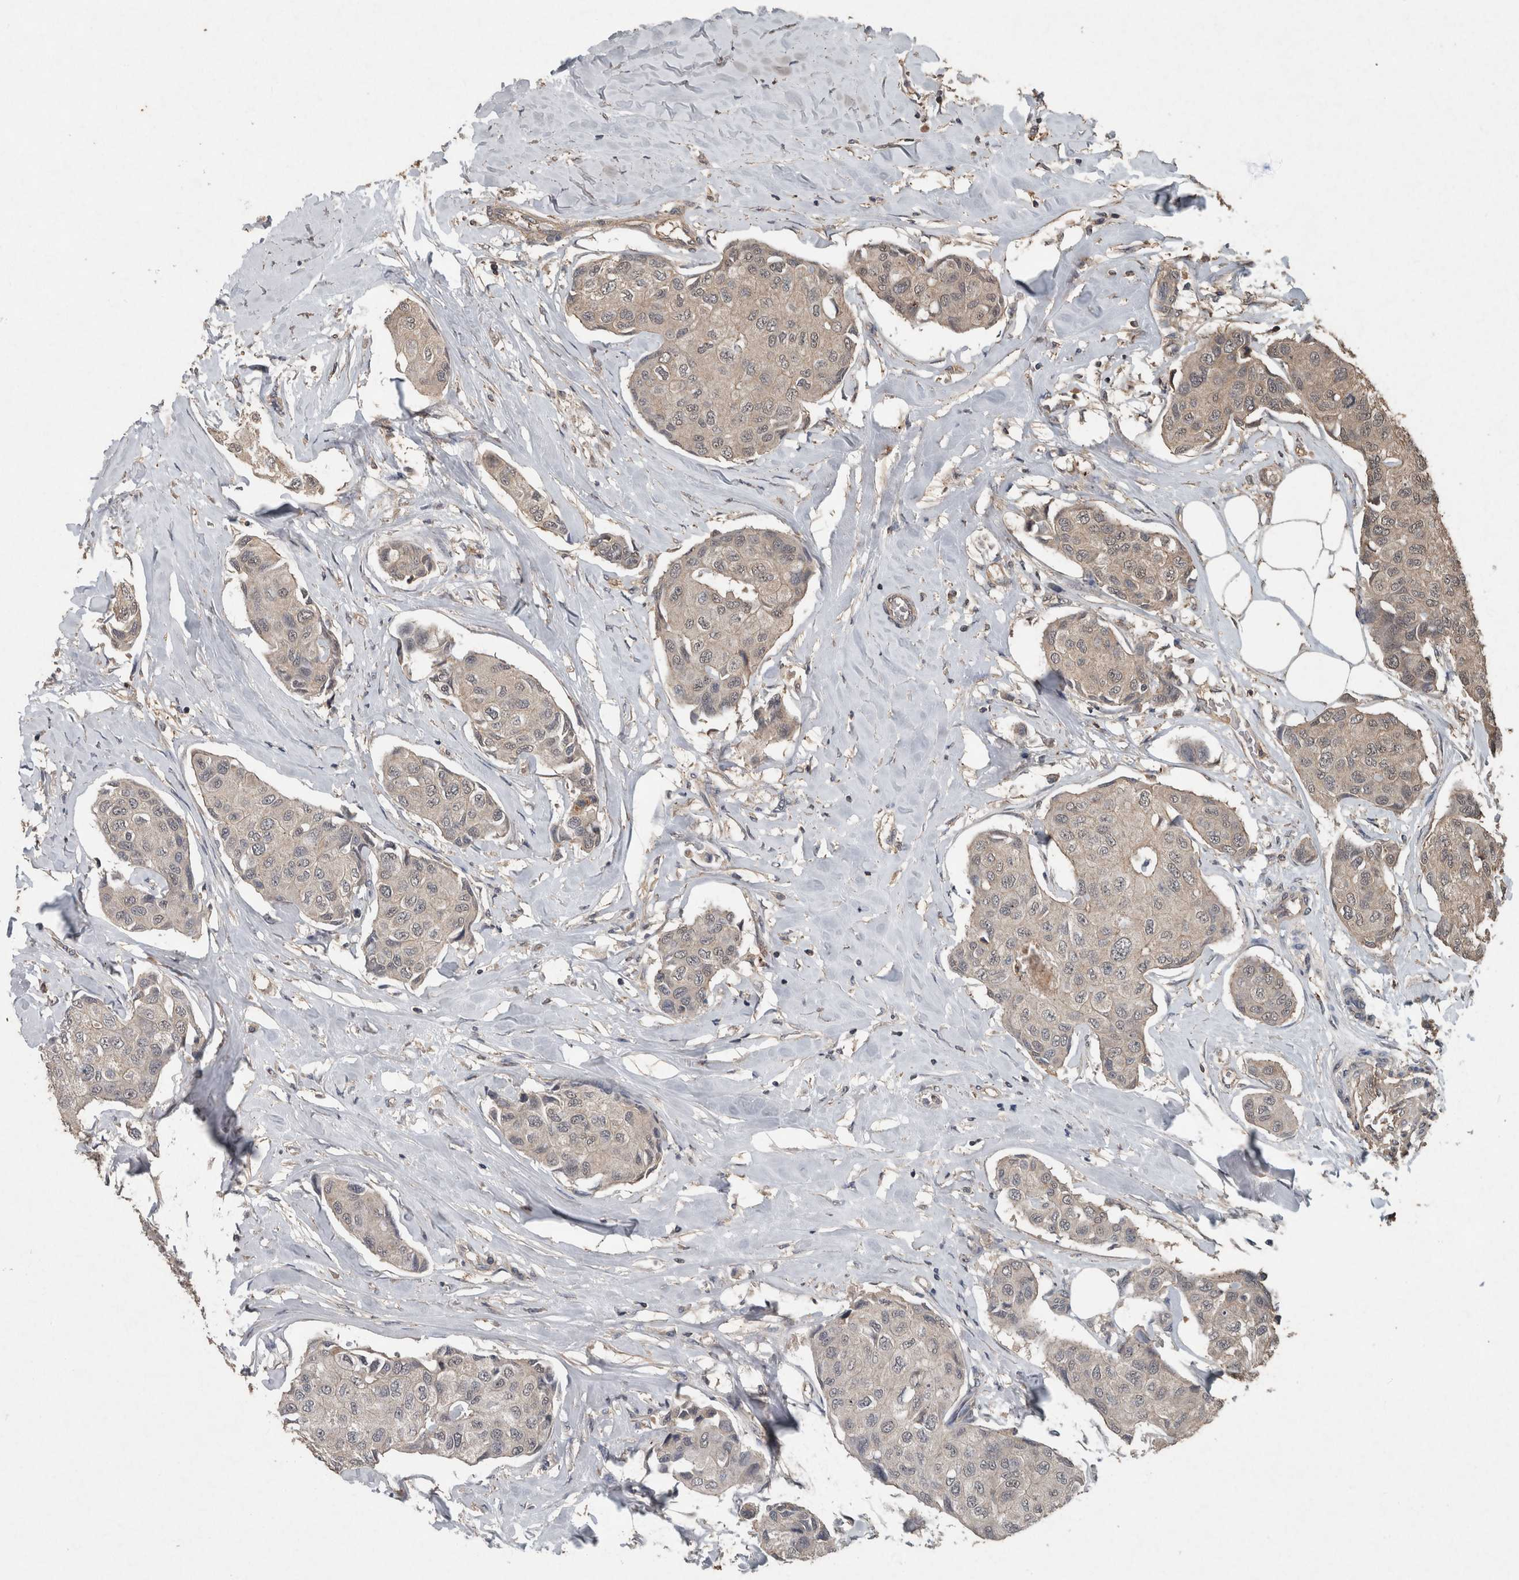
{"staining": {"intensity": "weak", "quantity": "<25%", "location": "cytoplasmic/membranous"}, "tissue": "breast cancer", "cell_type": "Tumor cells", "image_type": "cancer", "snomed": [{"axis": "morphology", "description": "Duct carcinoma"}, {"axis": "topography", "description": "Breast"}], "caption": "Breast invasive ductal carcinoma was stained to show a protein in brown. There is no significant positivity in tumor cells.", "gene": "FGFRL1", "patient": {"sex": "female", "age": 80}}